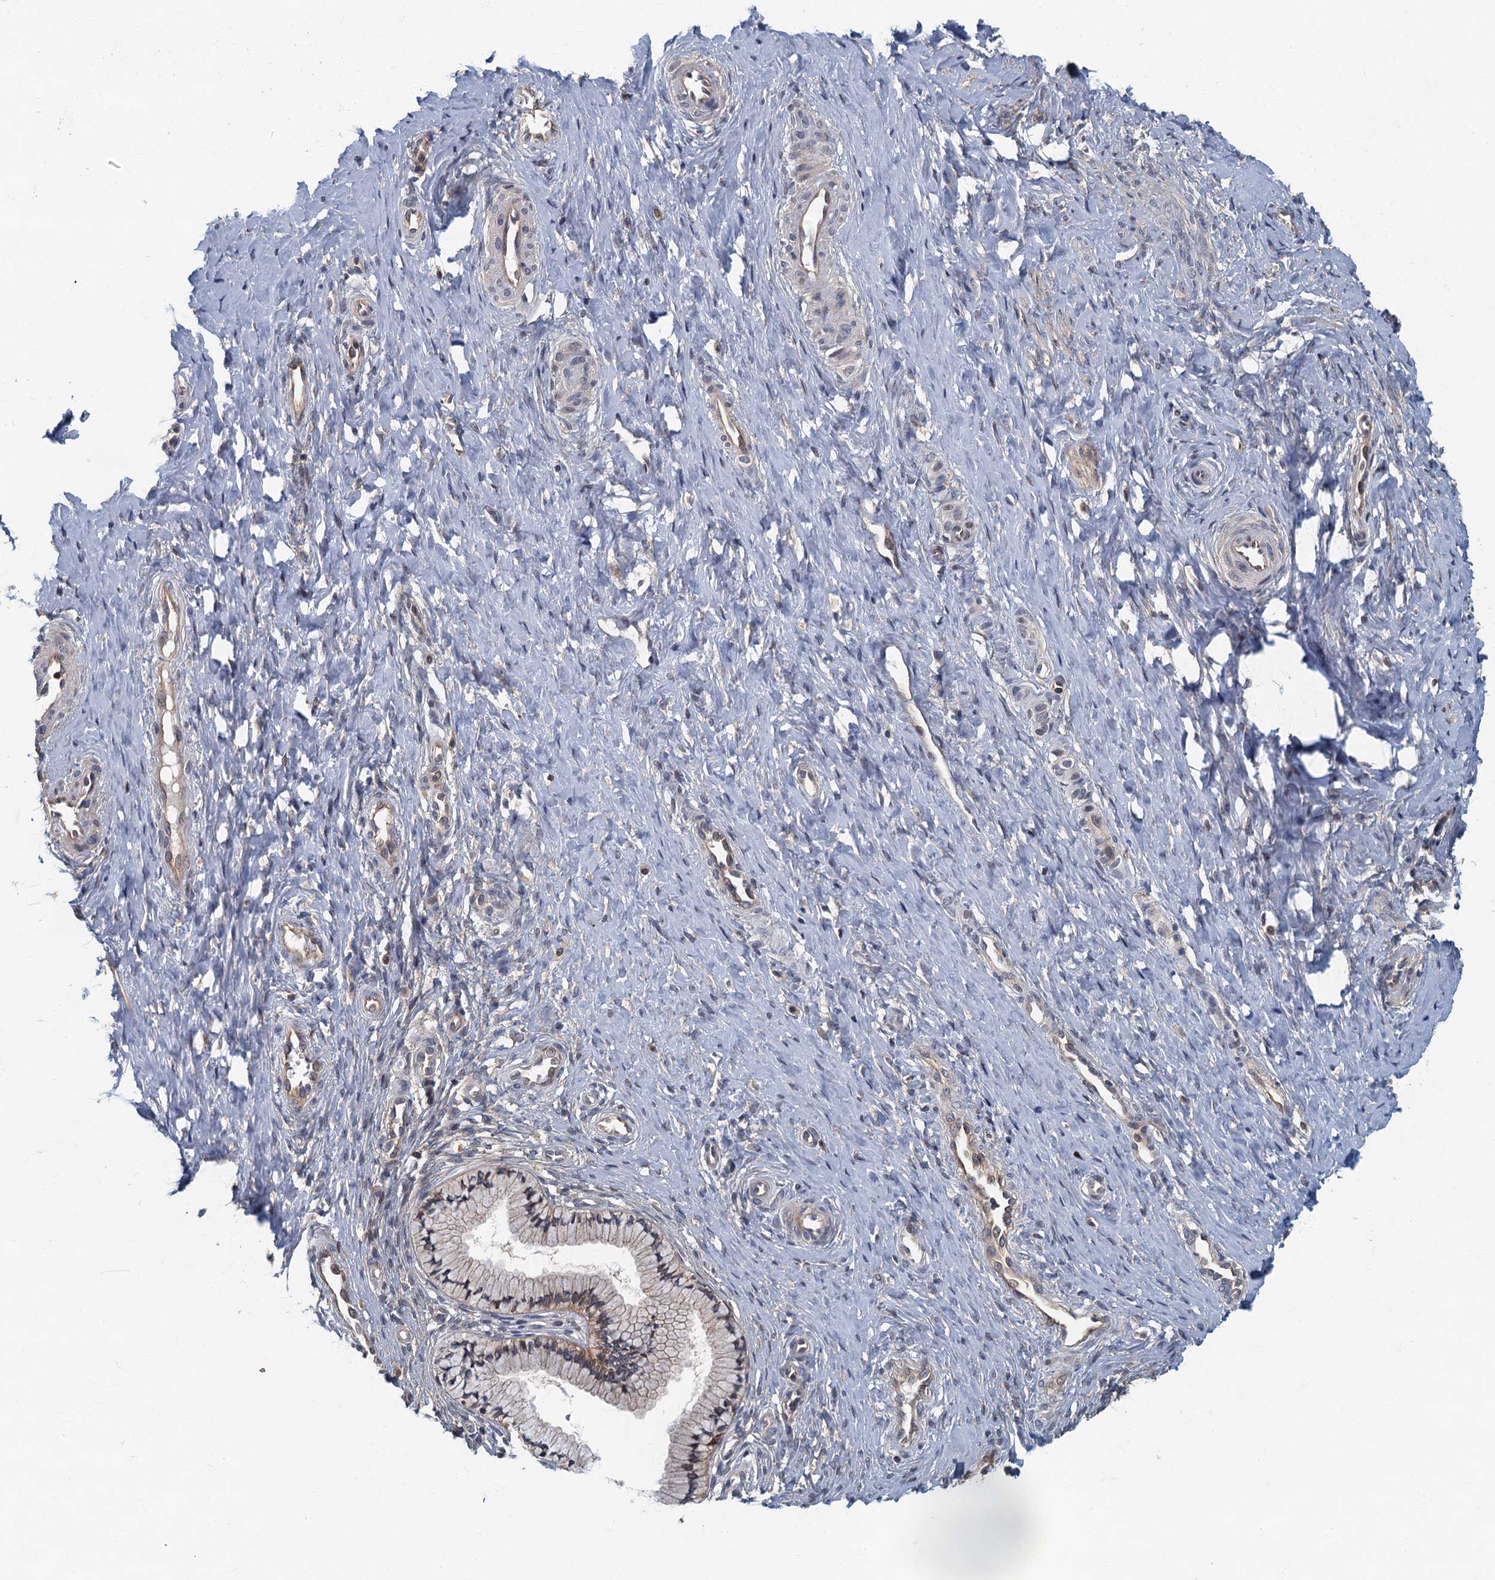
{"staining": {"intensity": "moderate", "quantity": ">75%", "location": "cytoplasmic/membranous"}, "tissue": "cervix", "cell_type": "Glandular cells", "image_type": "normal", "snomed": [{"axis": "morphology", "description": "Normal tissue, NOS"}, {"axis": "topography", "description": "Cervix"}], "caption": "Glandular cells reveal moderate cytoplasmic/membranous positivity in about >75% of cells in normal cervix.", "gene": "CKAP2L", "patient": {"sex": "female", "age": 36}}